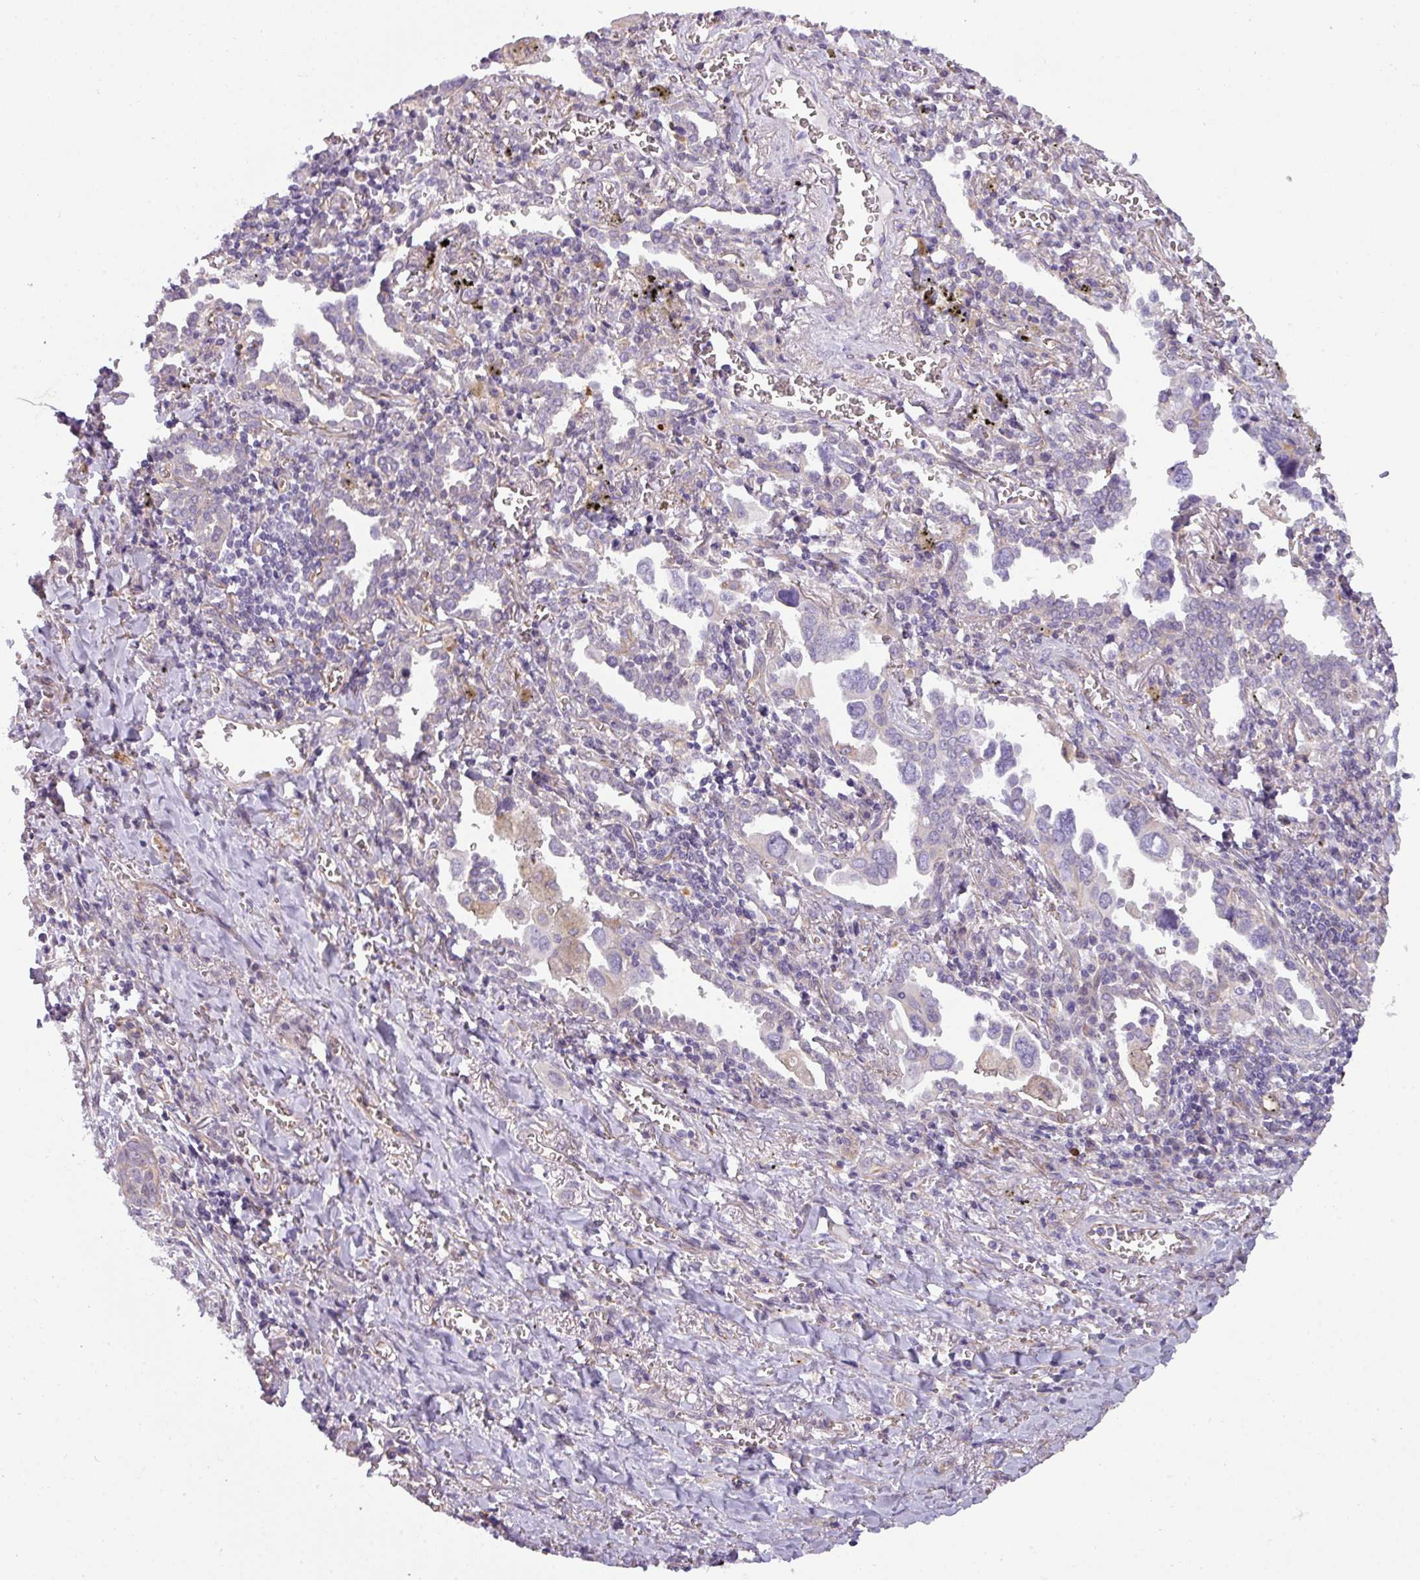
{"staining": {"intensity": "negative", "quantity": "none", "location": "none"}, "tissue": "lung cancer", "cell_type": "Tumor cells", "image_type": "cancer", "snomed": [{"axis": "morphology", "description": "Adenocarcinoma, NOS"}, {"axis": "topography", "description": "Lung"}], "caption": "High magnification brightfield microscopy of lung cancer stained with DAB (3,3'-diaminobenzidine) (brown) and counterstained with hematoxylin (blue): tumor cells show no significant positivity.", "gene": "BUD23", "patient": {"sex": "male", "age": 76}}